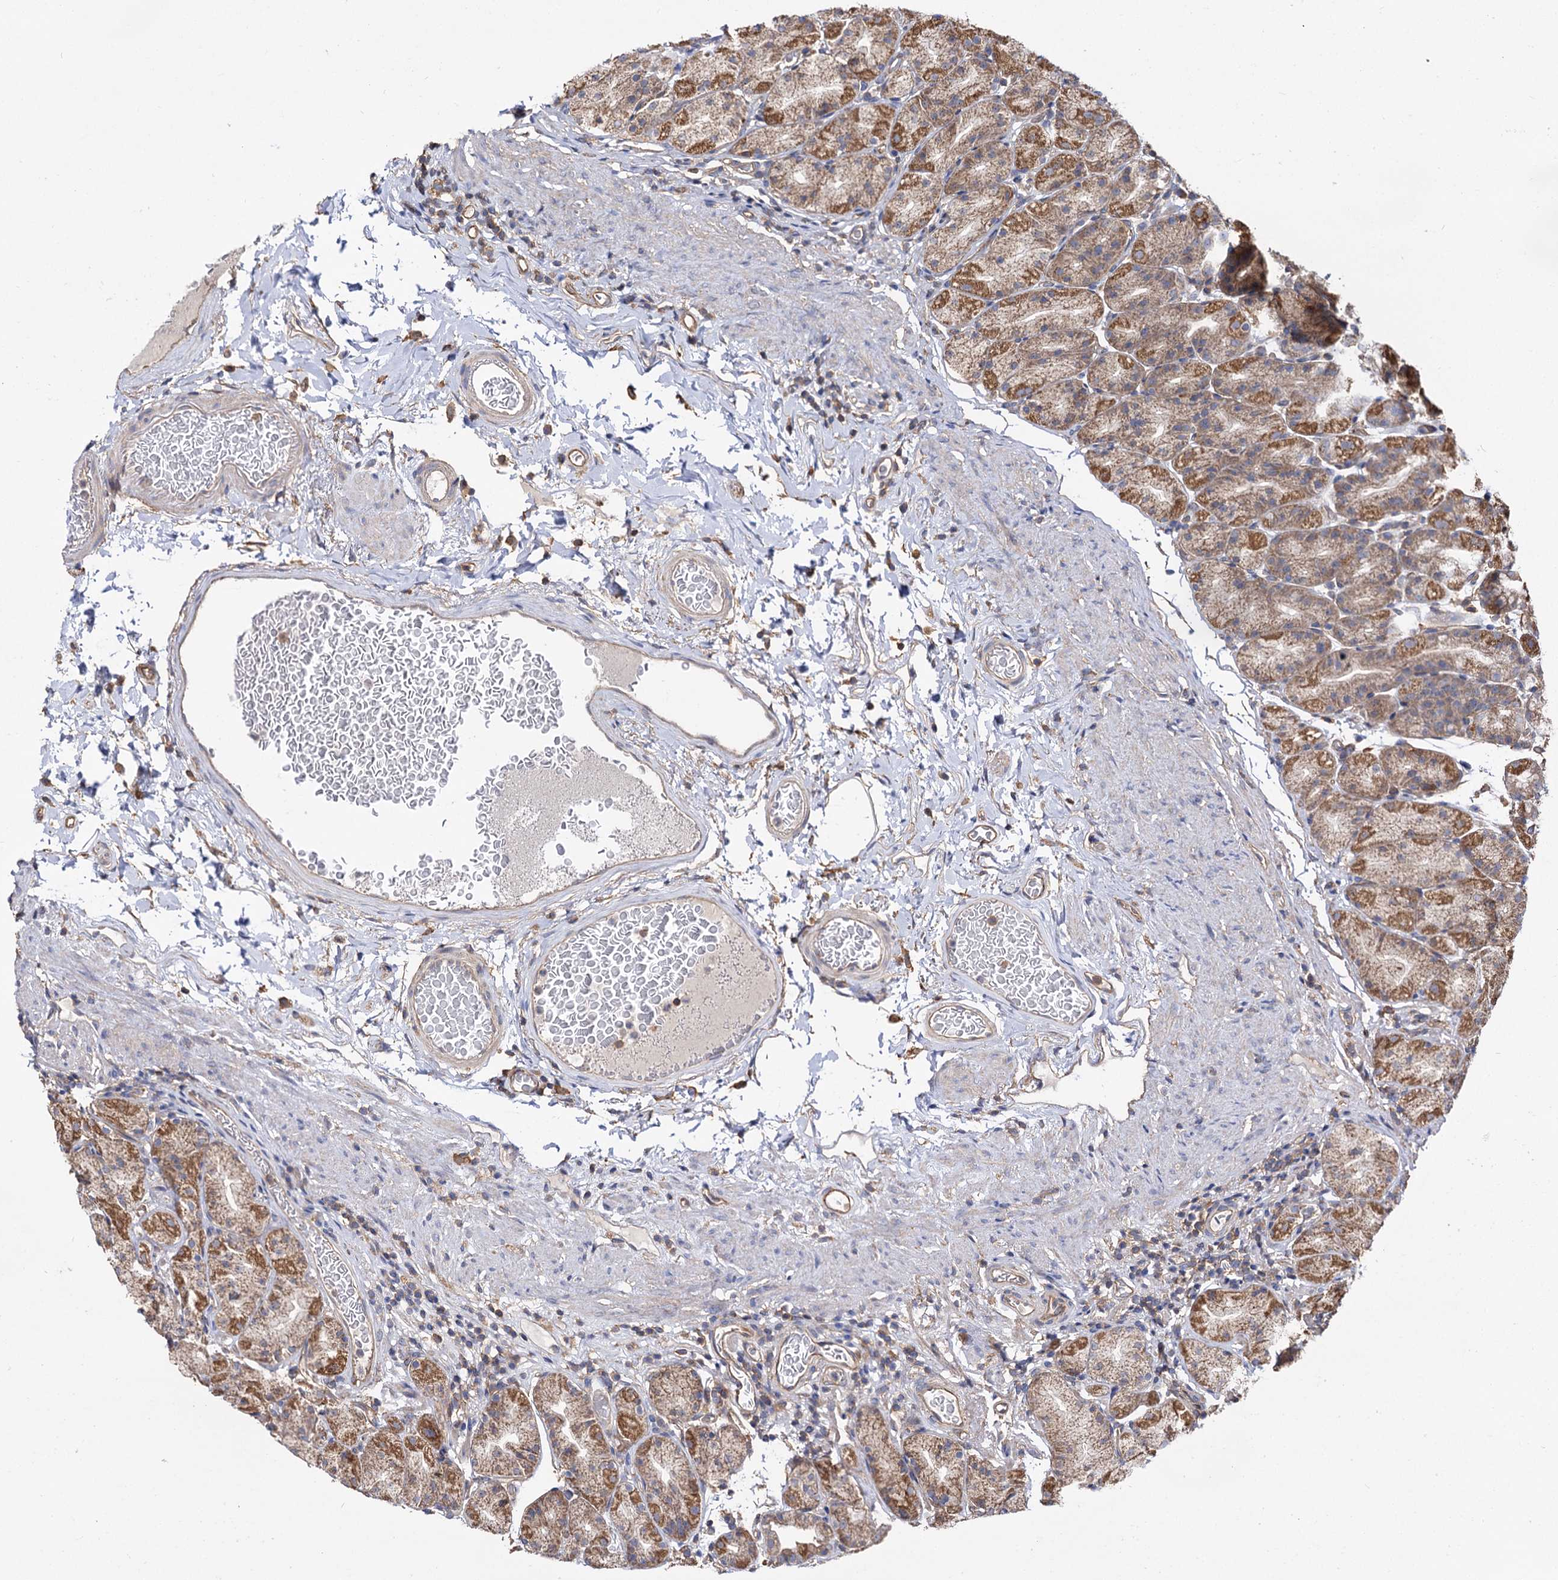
{"staining": {"intensity": "moderate", "quantity": ">75%", "location": "cytoplasmic/membranous"}, "tissue": "stomach", "cell_type": "Glandular cells", "image_type": "normal", "snomed": [{"axis": "morphology", "description": "Normal tissue, NOS"}, {"axis": "topography", "description": "Stomach, upper"}], "caption": "Immunohistochemical staining of normal stomach demonstrates >75% levels of moderate cytoplasmic/membranous protein positivity in approximately >75% of glandular cells.", "gene": "IDI1", "patient": {"sex": "male", "age": 68}}